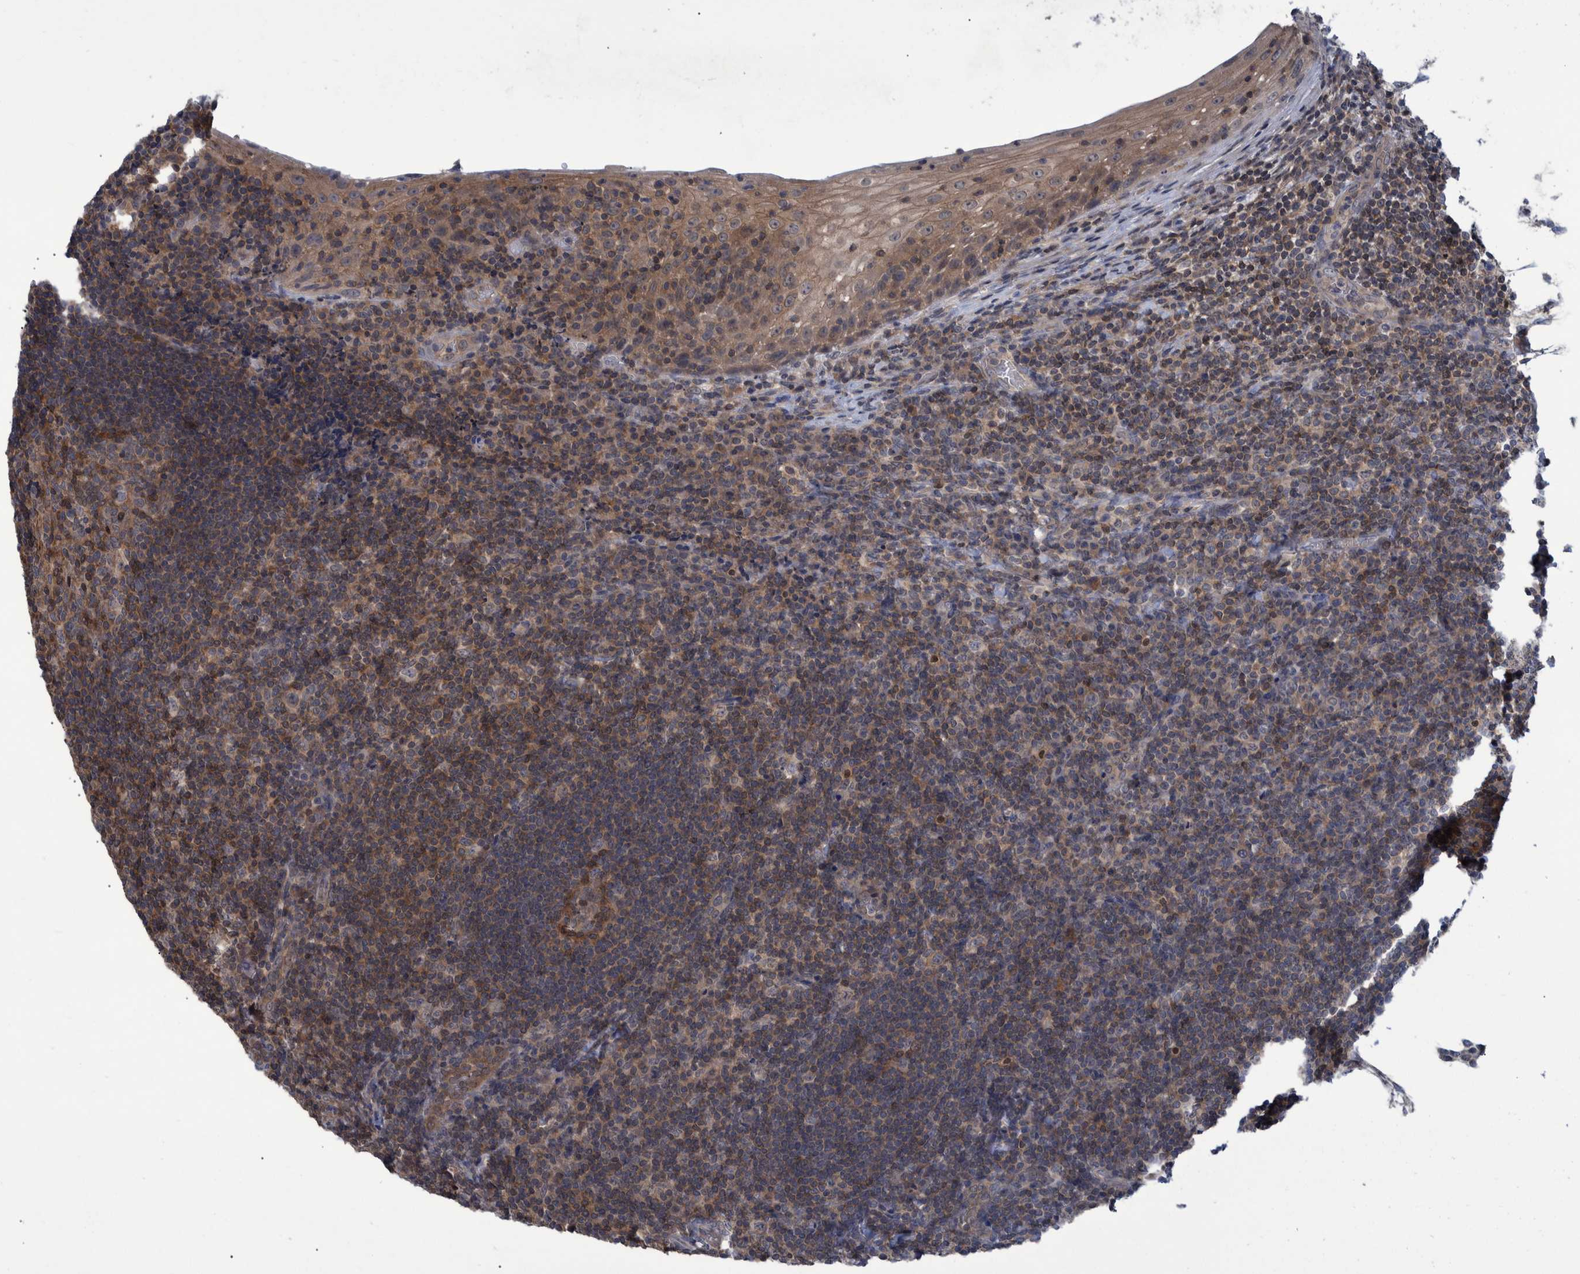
{"staining": {"intensity": "moderate", "quantity": "<25%", "location": "cytoplasmic/membranous"}, "tissue": "tonsil", "cell_type": "Germinal center cells", "image_type": "normal", "snomed": [{"axis": "morphology", "description": "Normal tissue, NOS"}, {"axis": "topography", "description": "Tonsil"}], "caption": "IHC image of unremarkable human tonsil stained for a protein (brown), which demonstrates low levels of moderate cytoplasmic/membranous staining in approximately <25% of germinal center cells.", "gene": "PCYT2", "patient": {"sex": "male", "age": 37}}